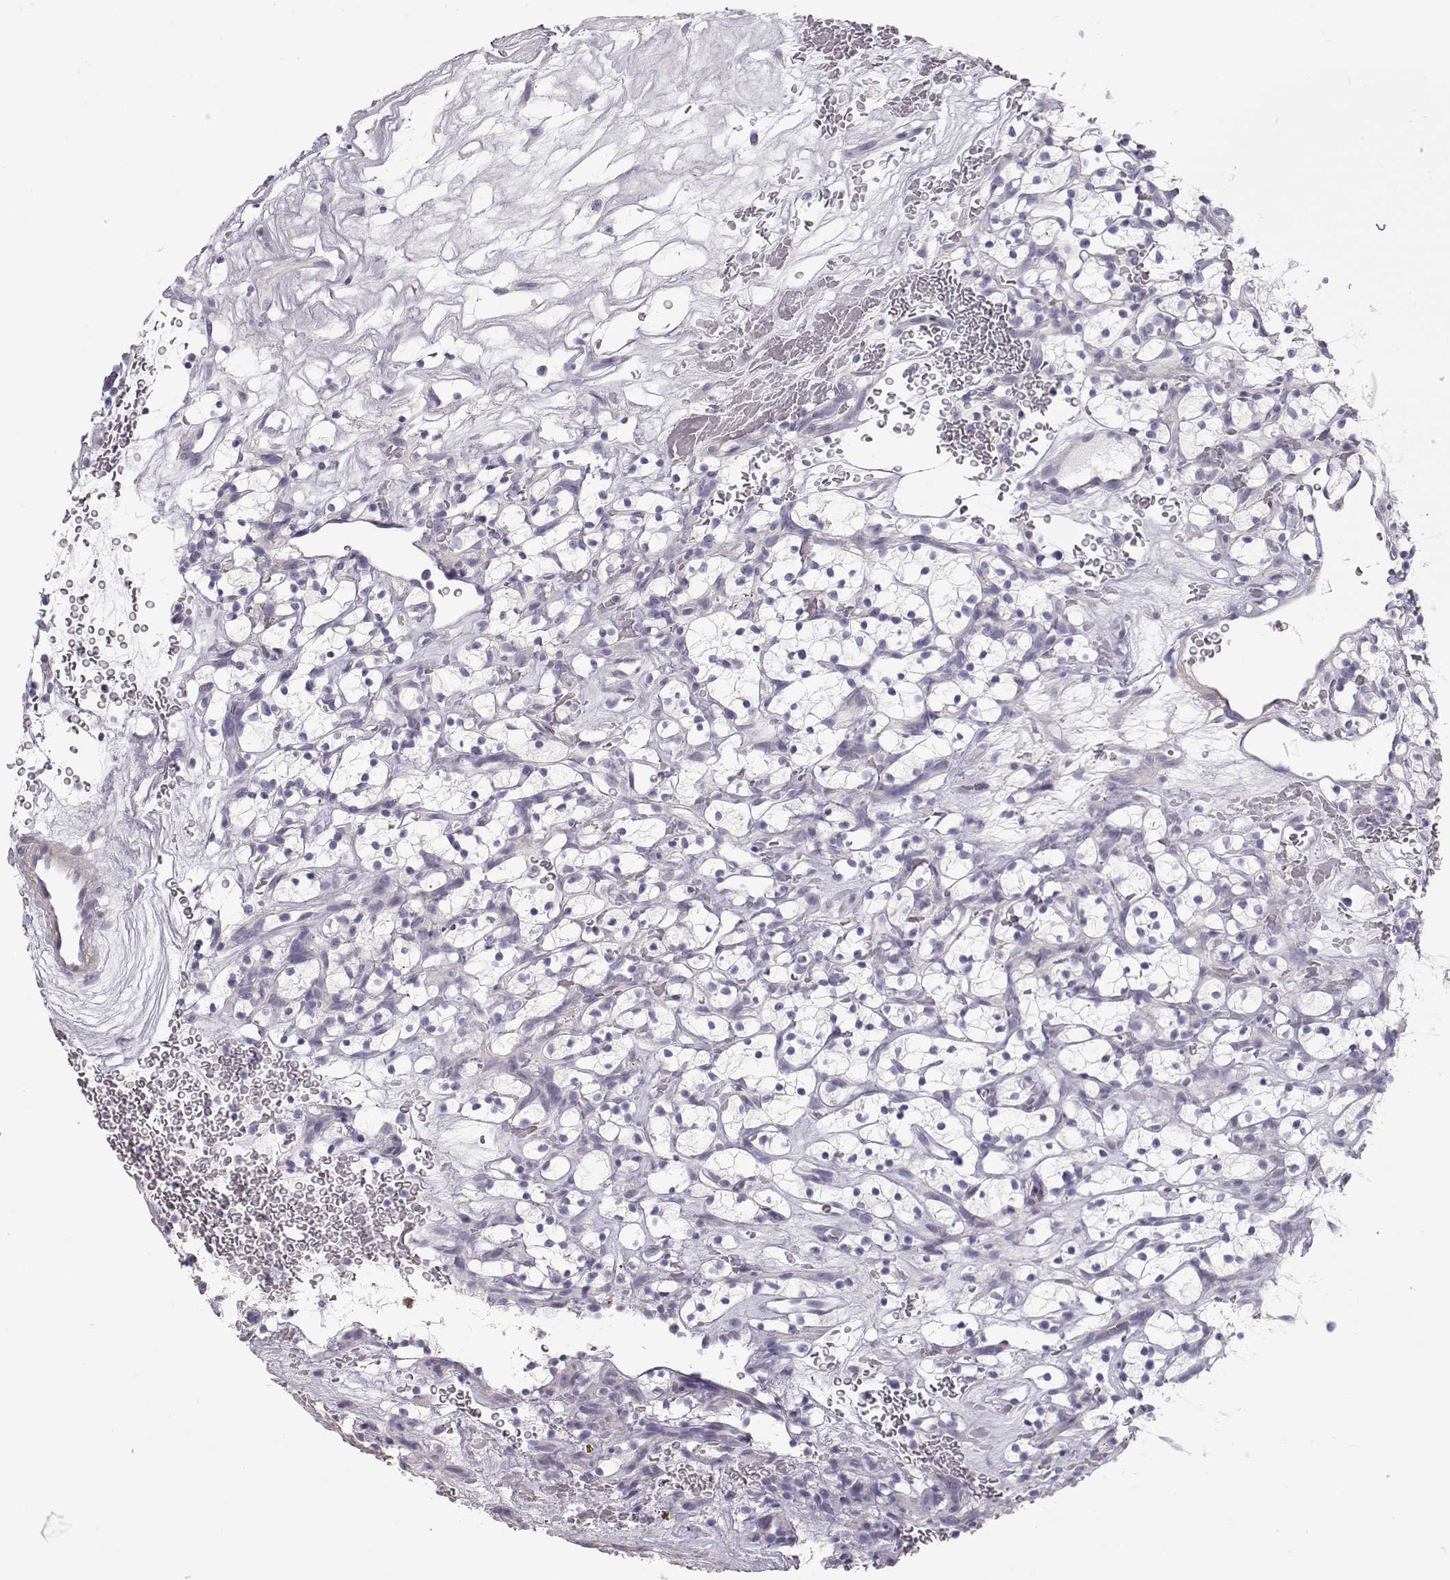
{"staining": {"intensity": "negative", "quantity": "none", "location": "none"}, "tissue": "renal cancer", "cell_type": "Tumor cells", "image_type": "cancer", "snomed": [{"axis": "morphology", "description": "Adenocarcinoma, NOS"}, {"axis": "topography", "description": "Kidney"}], "caption": "A micrograph of human renal adenocarcinoma is negative for staining in tumor cells. Nuclei are stained in blue.", "gene": "SLITRK3", "patient": {"sex": "female", "age": 64}}